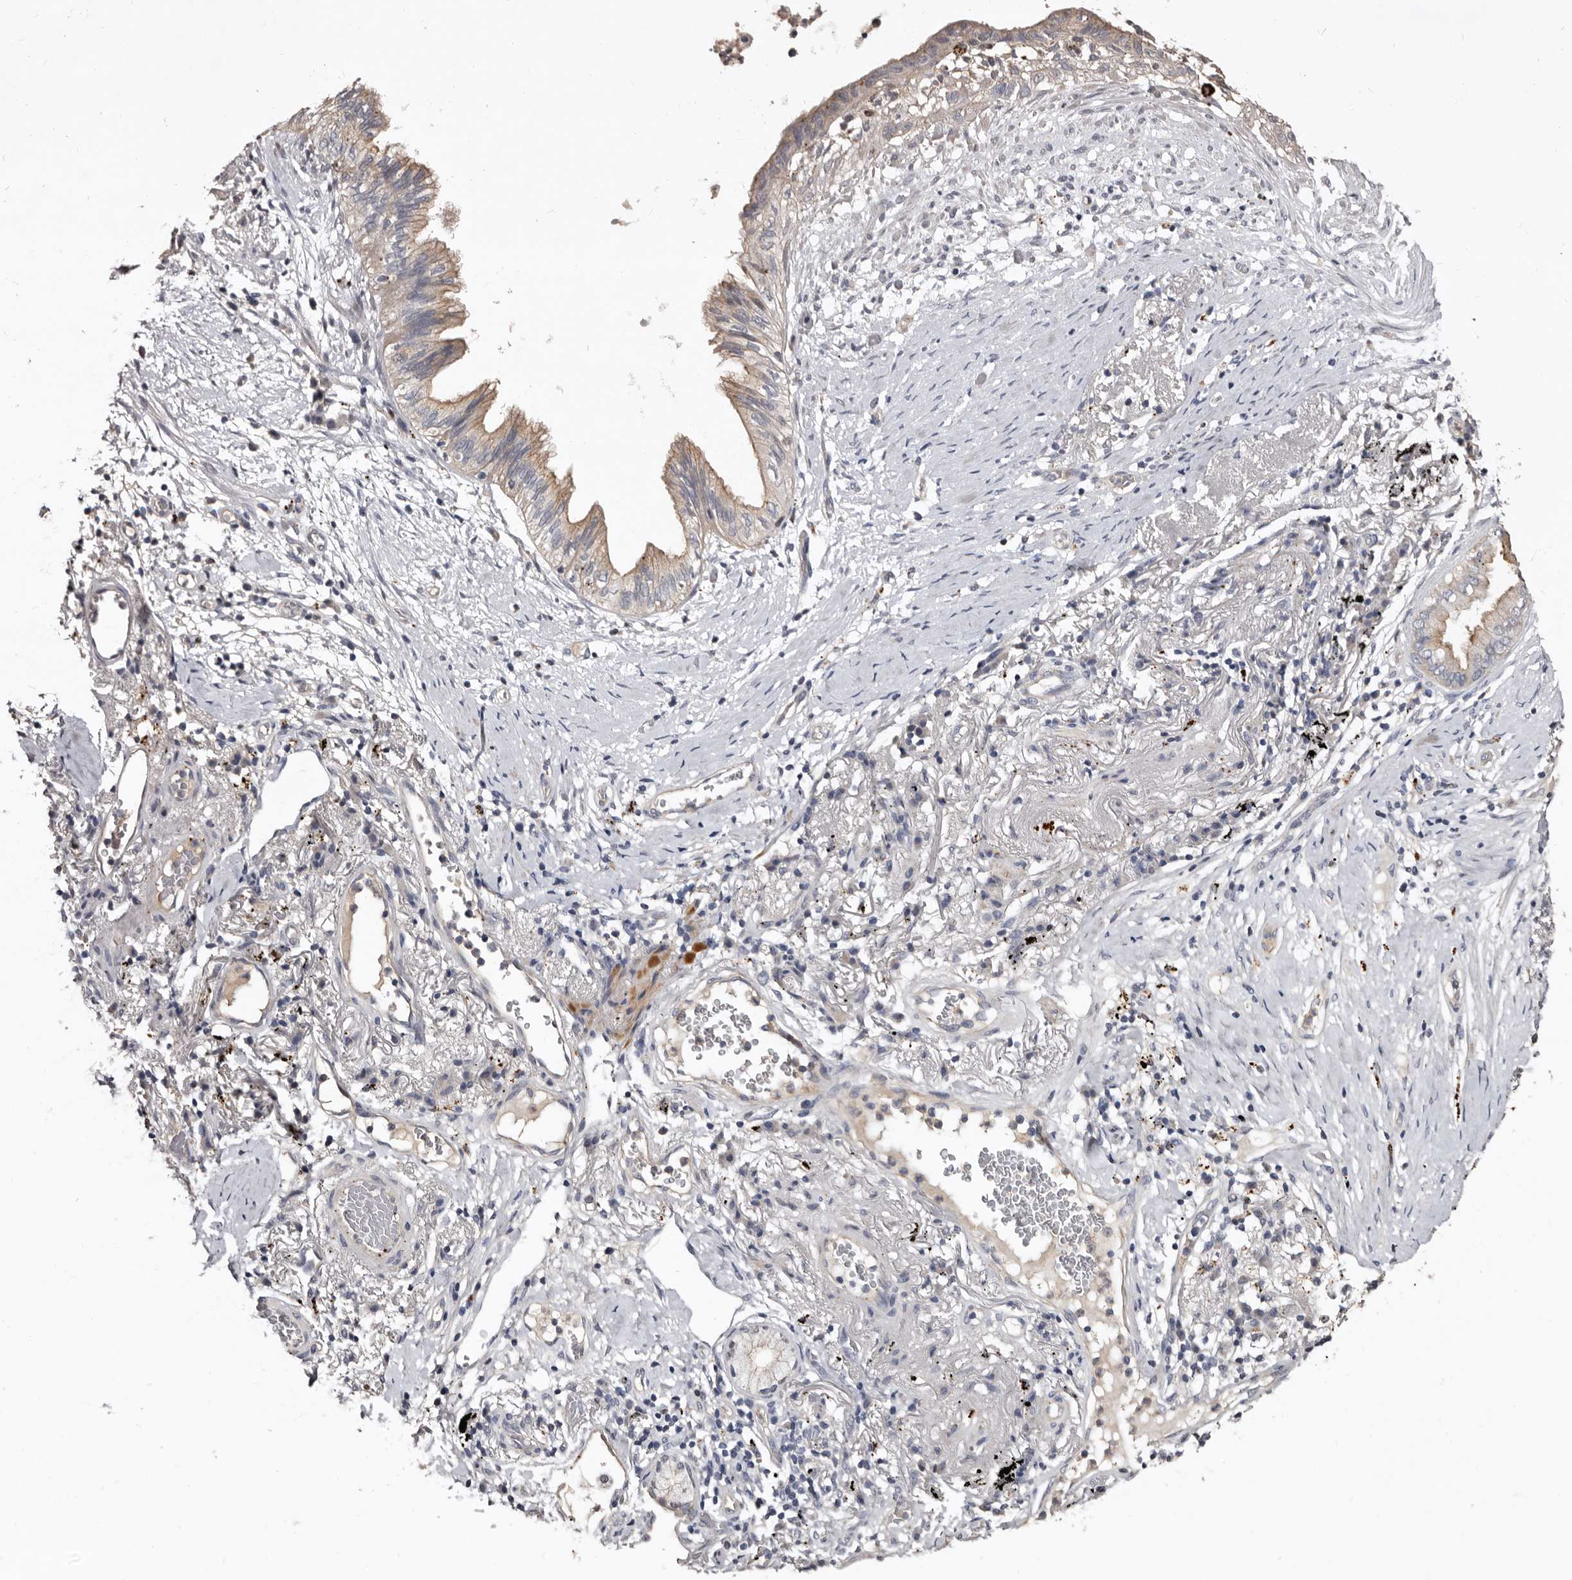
{"staining": {"intensity": "moderate", "quantity": ">75%", "location": "cytoplasmic/membranous"}, "tissue": "lung cancer", "cell_type": "Tumor cells", "image_type": "cancer", "snomed": [{"axis": "morphology", "description": "Adenocarcinoma, NOS"}, {"axis": "topography", "description": "Lung"}], "caption": "This is a photomicrograph of immunohistochemistry staining of lung cancer, which shows moderate positivity in the cytoplasmic/membranous of tumor cells.", "gene": "SLC10A4", "patient": {"sex": "female", "age": 70}}